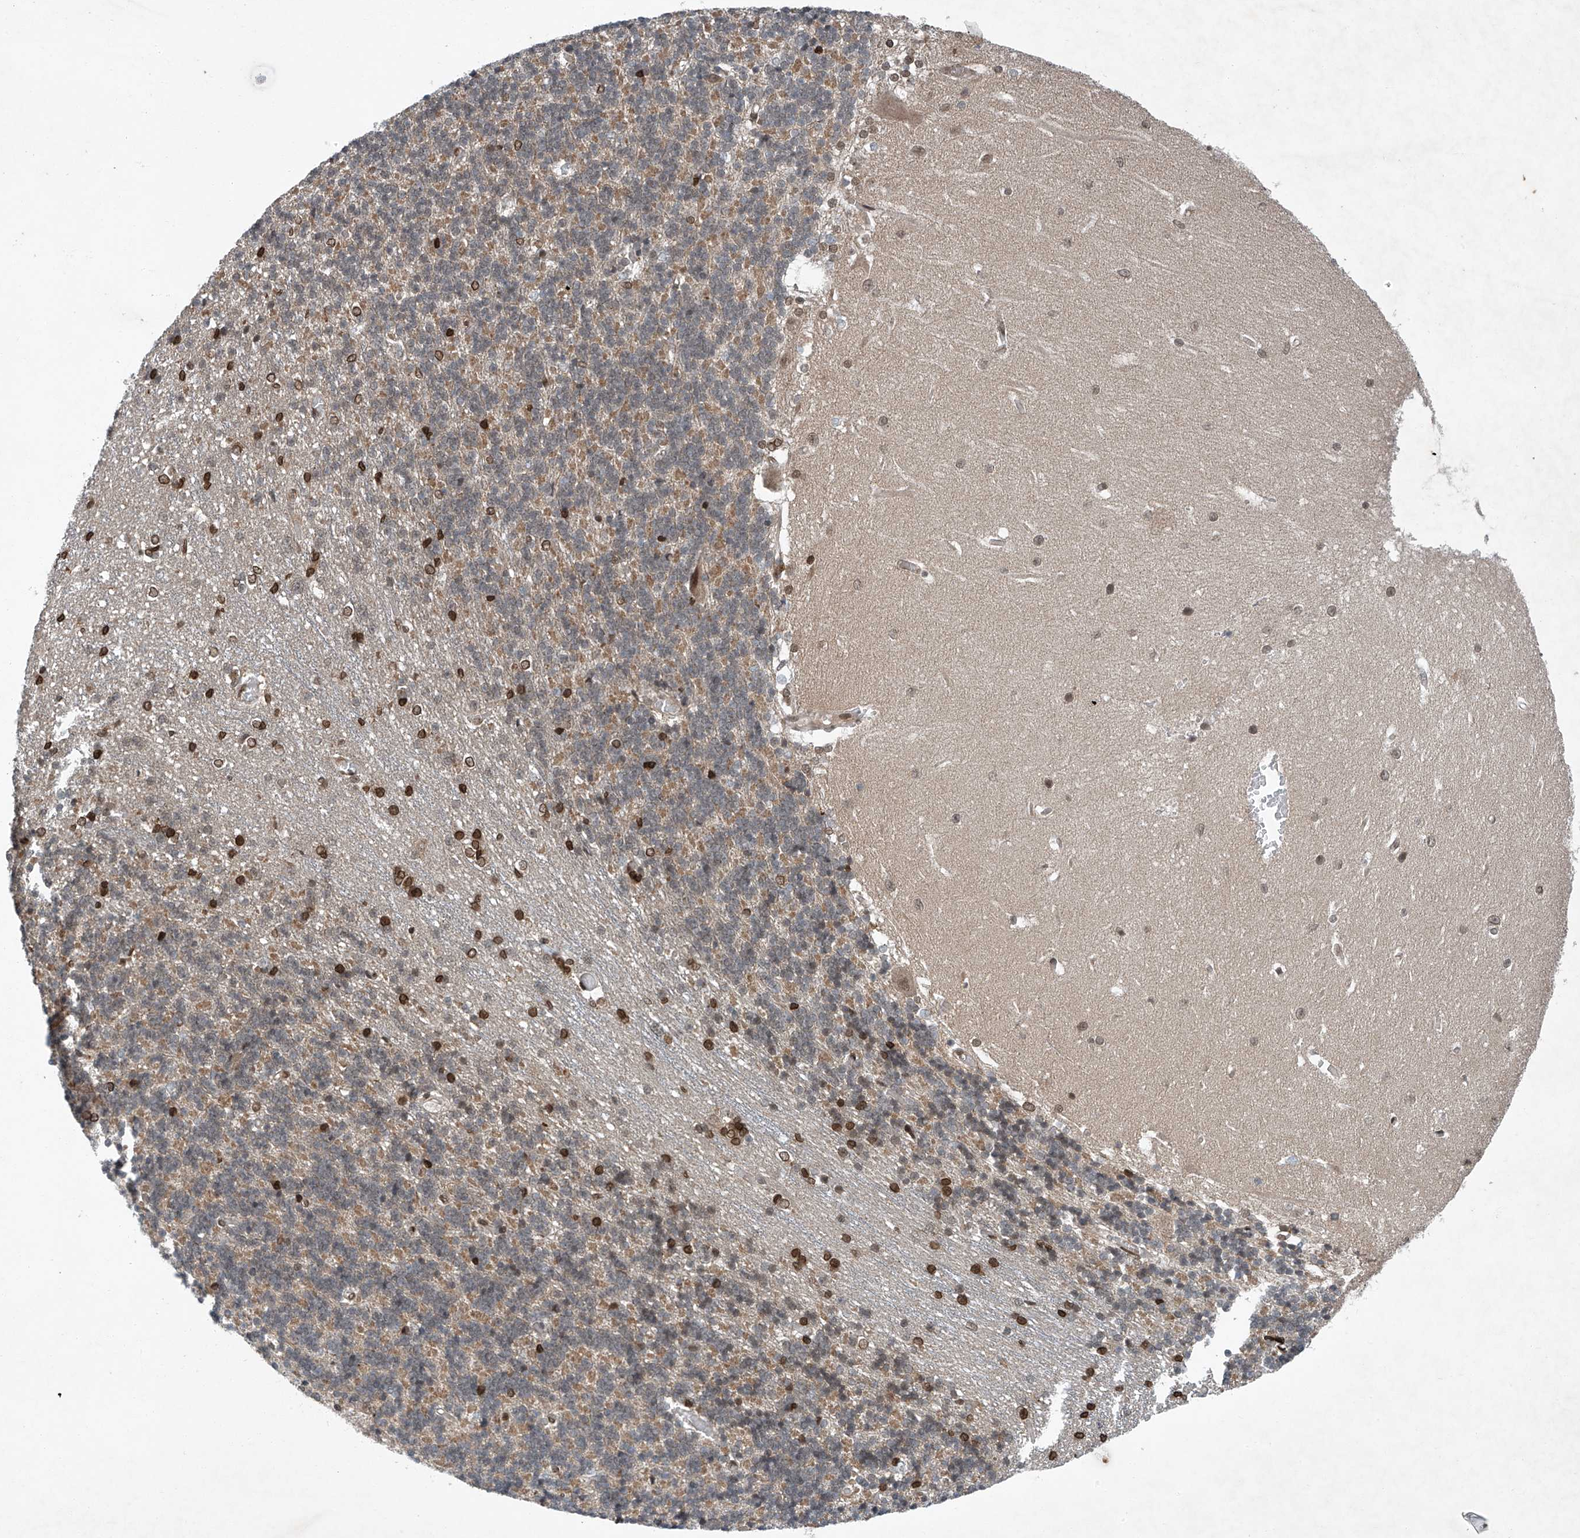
{"staining": {"intensity": "moderate", "quantity": "<25%", "location": "cytoplasmic/membranous,nuclear"}, "tissue": "cerebellum", "cell_type": "Cells in granular layer", "image_type": "normal", "snomed": [{"axis": "morphology", "description": "Normal tissue, NOS"}, {"axis": "topography", "description": "Cerebellum"}], "caption": "The photomicrograph demonstrates immunohistochemical staining of unremarkable cerebellum. There is moderate cytoplasmic/membranous,nuclear staining is present in approximately <25% of cells in granular layer.", "gene": "TAF8", "patient": {"sex": "male", "age": 37}}